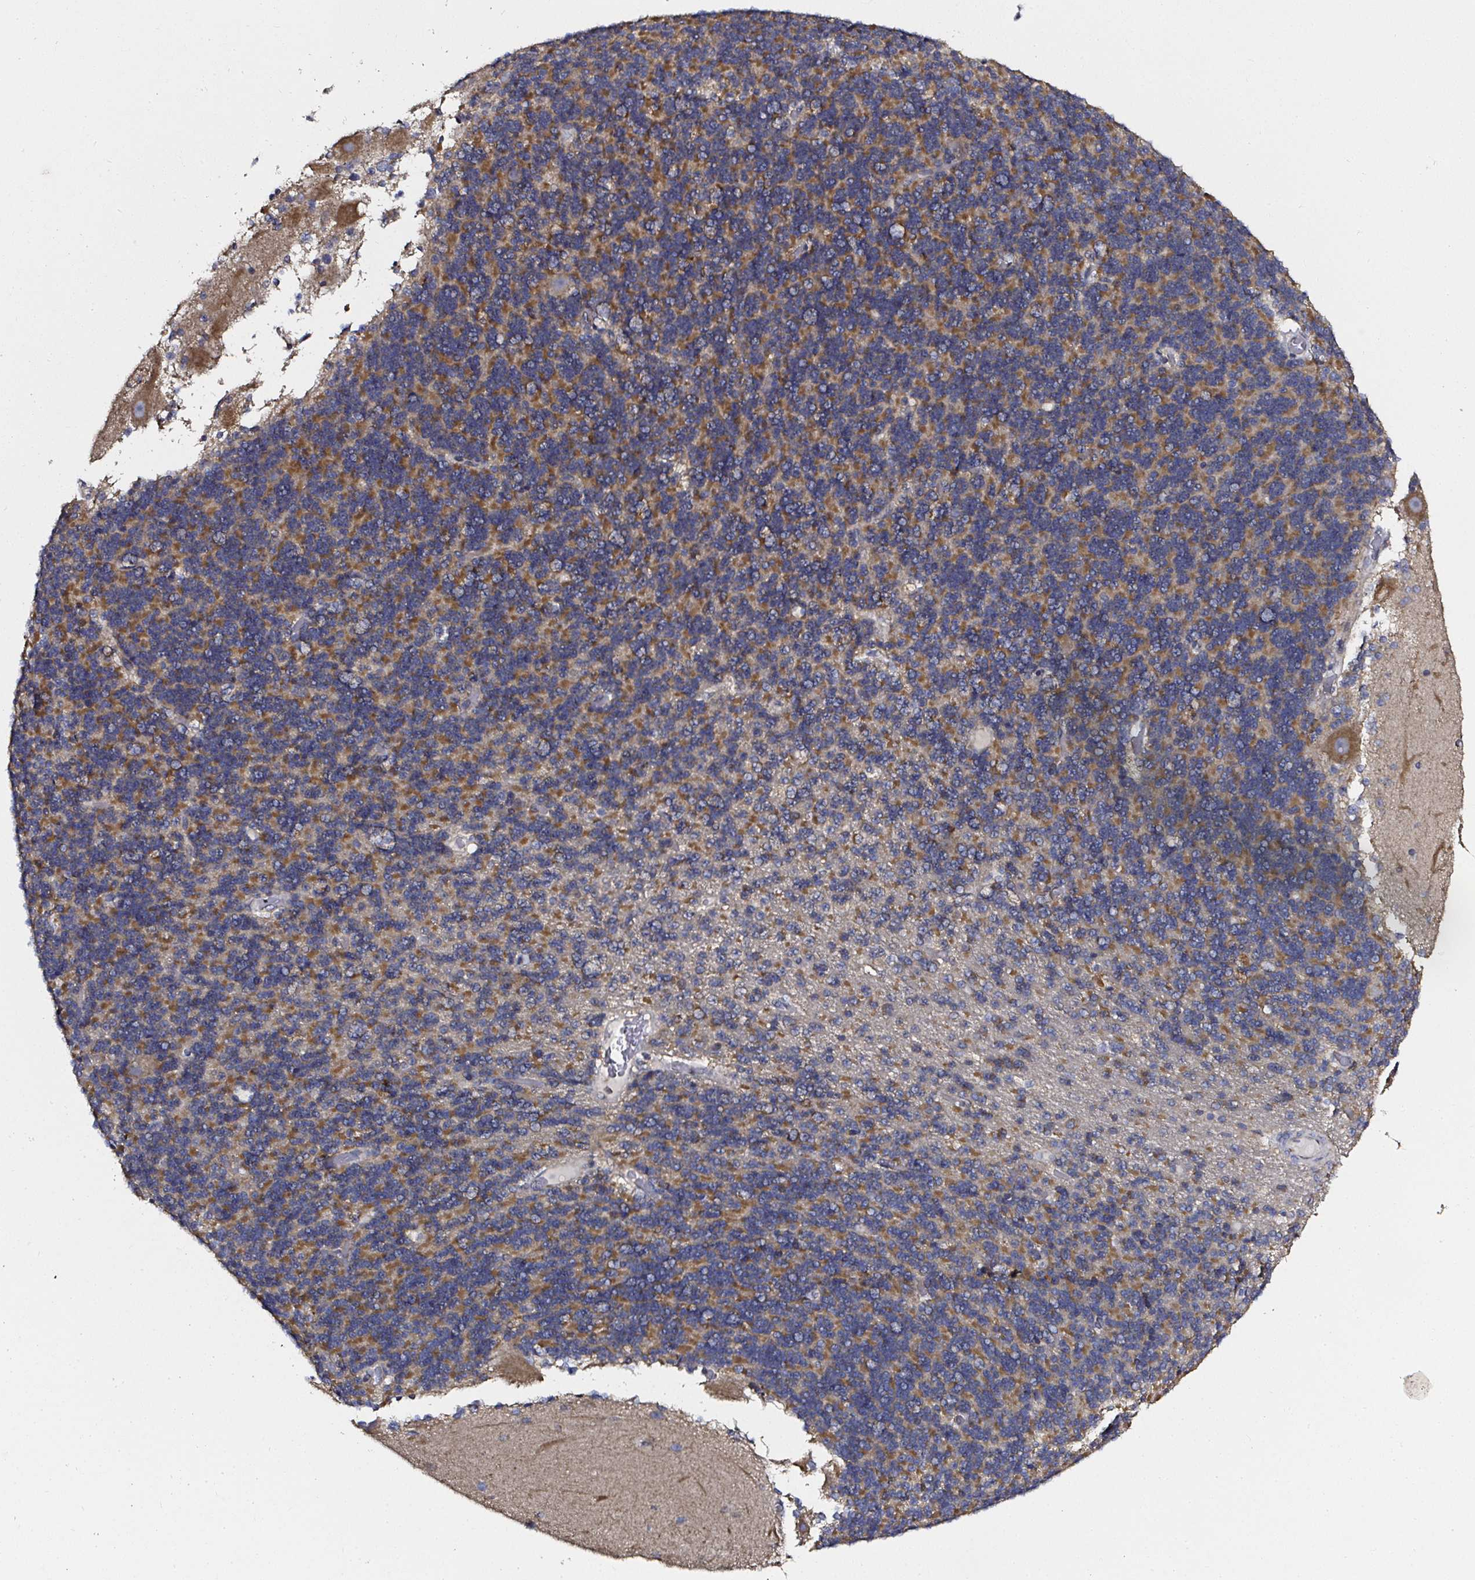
{"staining": {"intensity": "moderate", "quantity": "25%-75%", "location": "cytoplasmic/membranous"}, "tissue": "cerebellum", "cell_type": "Cells in granular layer", "image_type": "normal", "snomed": [{"axis": "morphology", "description": "Normal tissue, NOS"}, {"axis": "topography", "description": "Cerebellum"}], "caption": "Protein expression analysis of benign human cerebellum reveals moderate cytoplasmic/membranous positivity in about 25%-75% of cells in granular layer. Immunohistochemistry stains the protein in brown and the nuclei are stained blue.", "gene": "ATAD3A", "patient": {"sex": "female", "age": 54}}